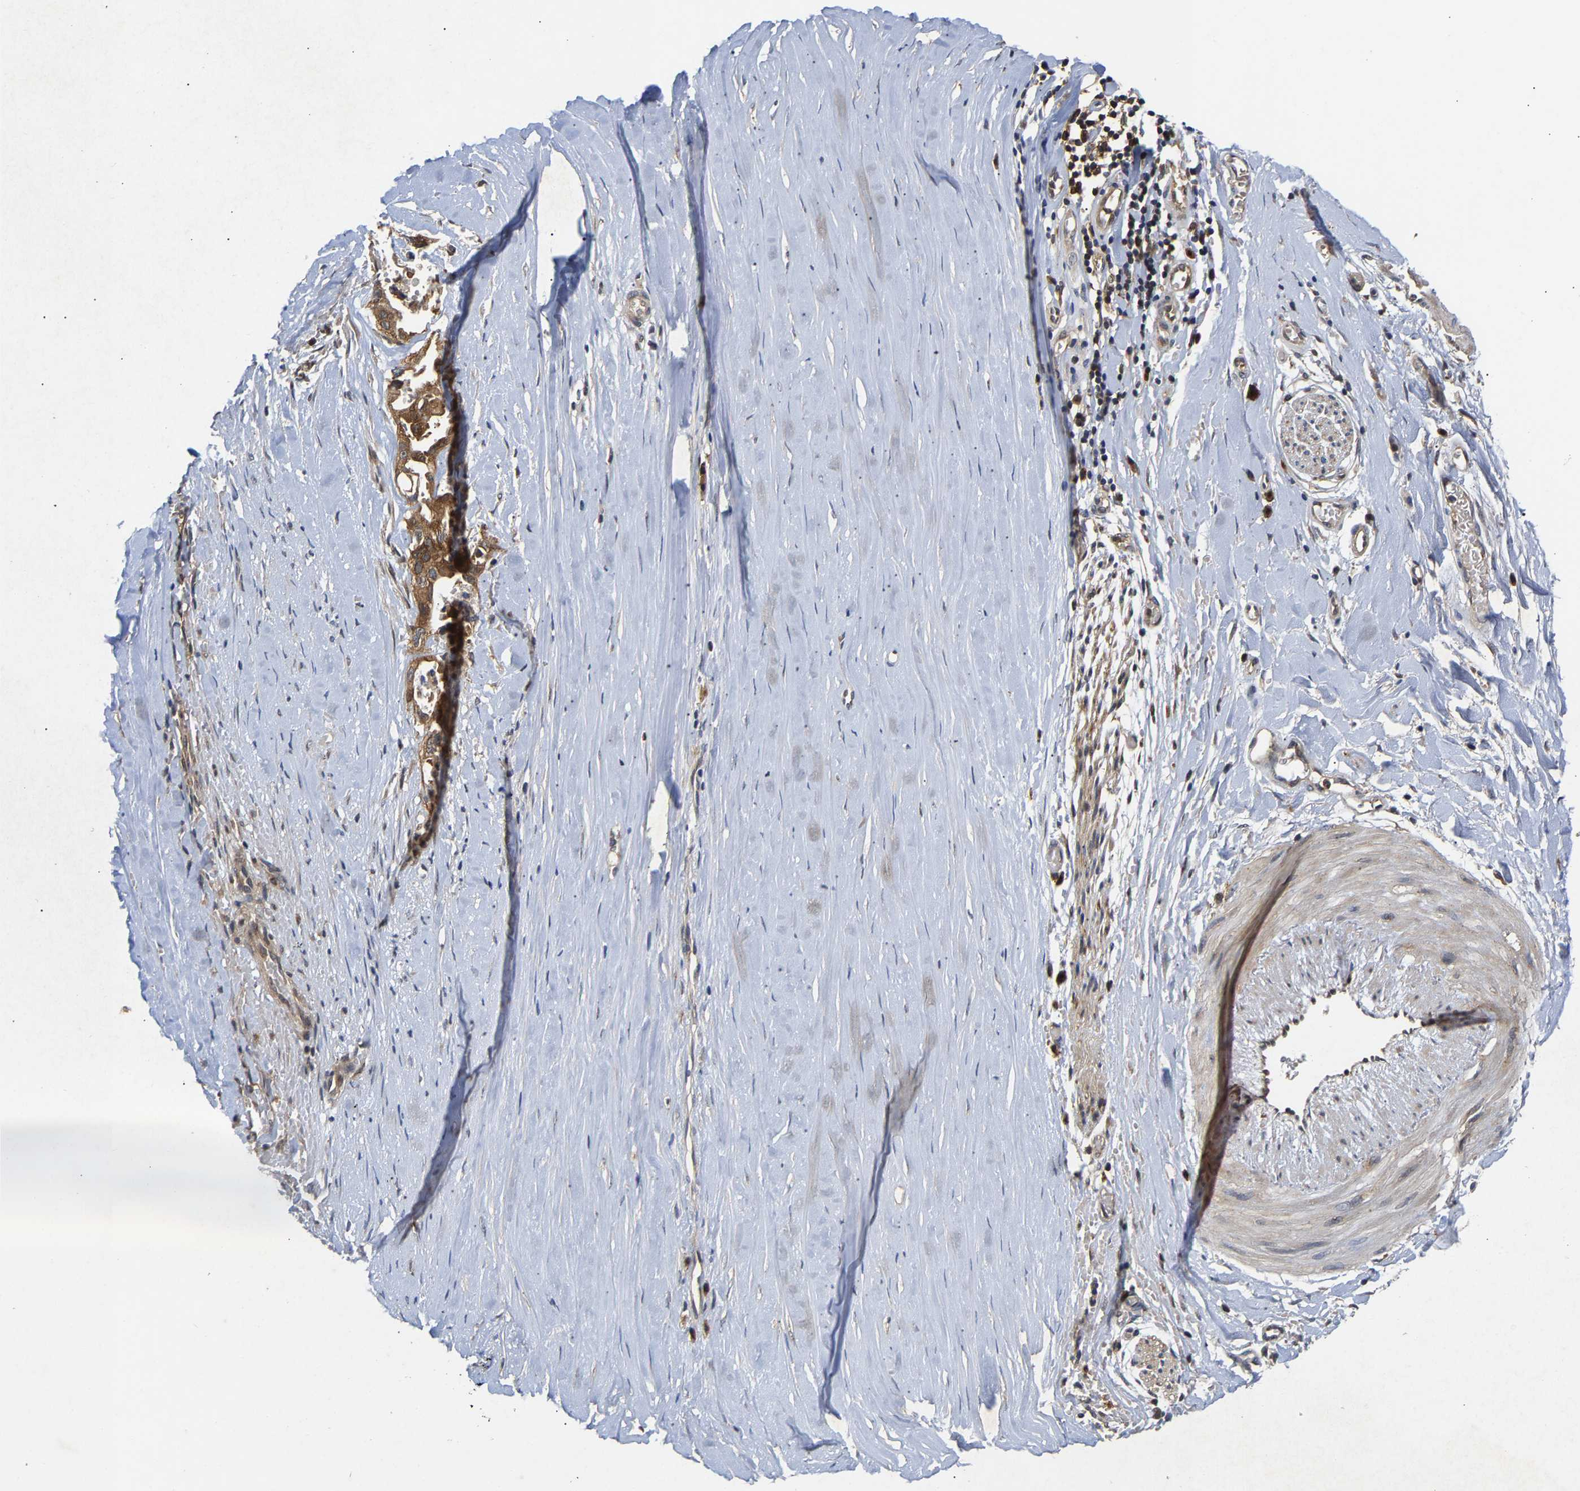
{"staining": {"intensity": "moderate", "quantity": ">75%", "location": "cytoplasmic/membranous"}, "tissue": "liver cancer", "cell_type": "Tumor cells", "image_type": "cancer", "snomed": [{"axis": "morphology", "description": "Cholangiocarcinoma"}, {"axis": "topography", "description": "Liver"}], "caption": "About >75% of tumor cells in liver cholangiocarcinoma show moderate cytoplasmic/membranous protein expression as visualized by brown immunohistochemical staining.", "gene": "CLIP2", "patient": {"sex": "female", "age": 70}}